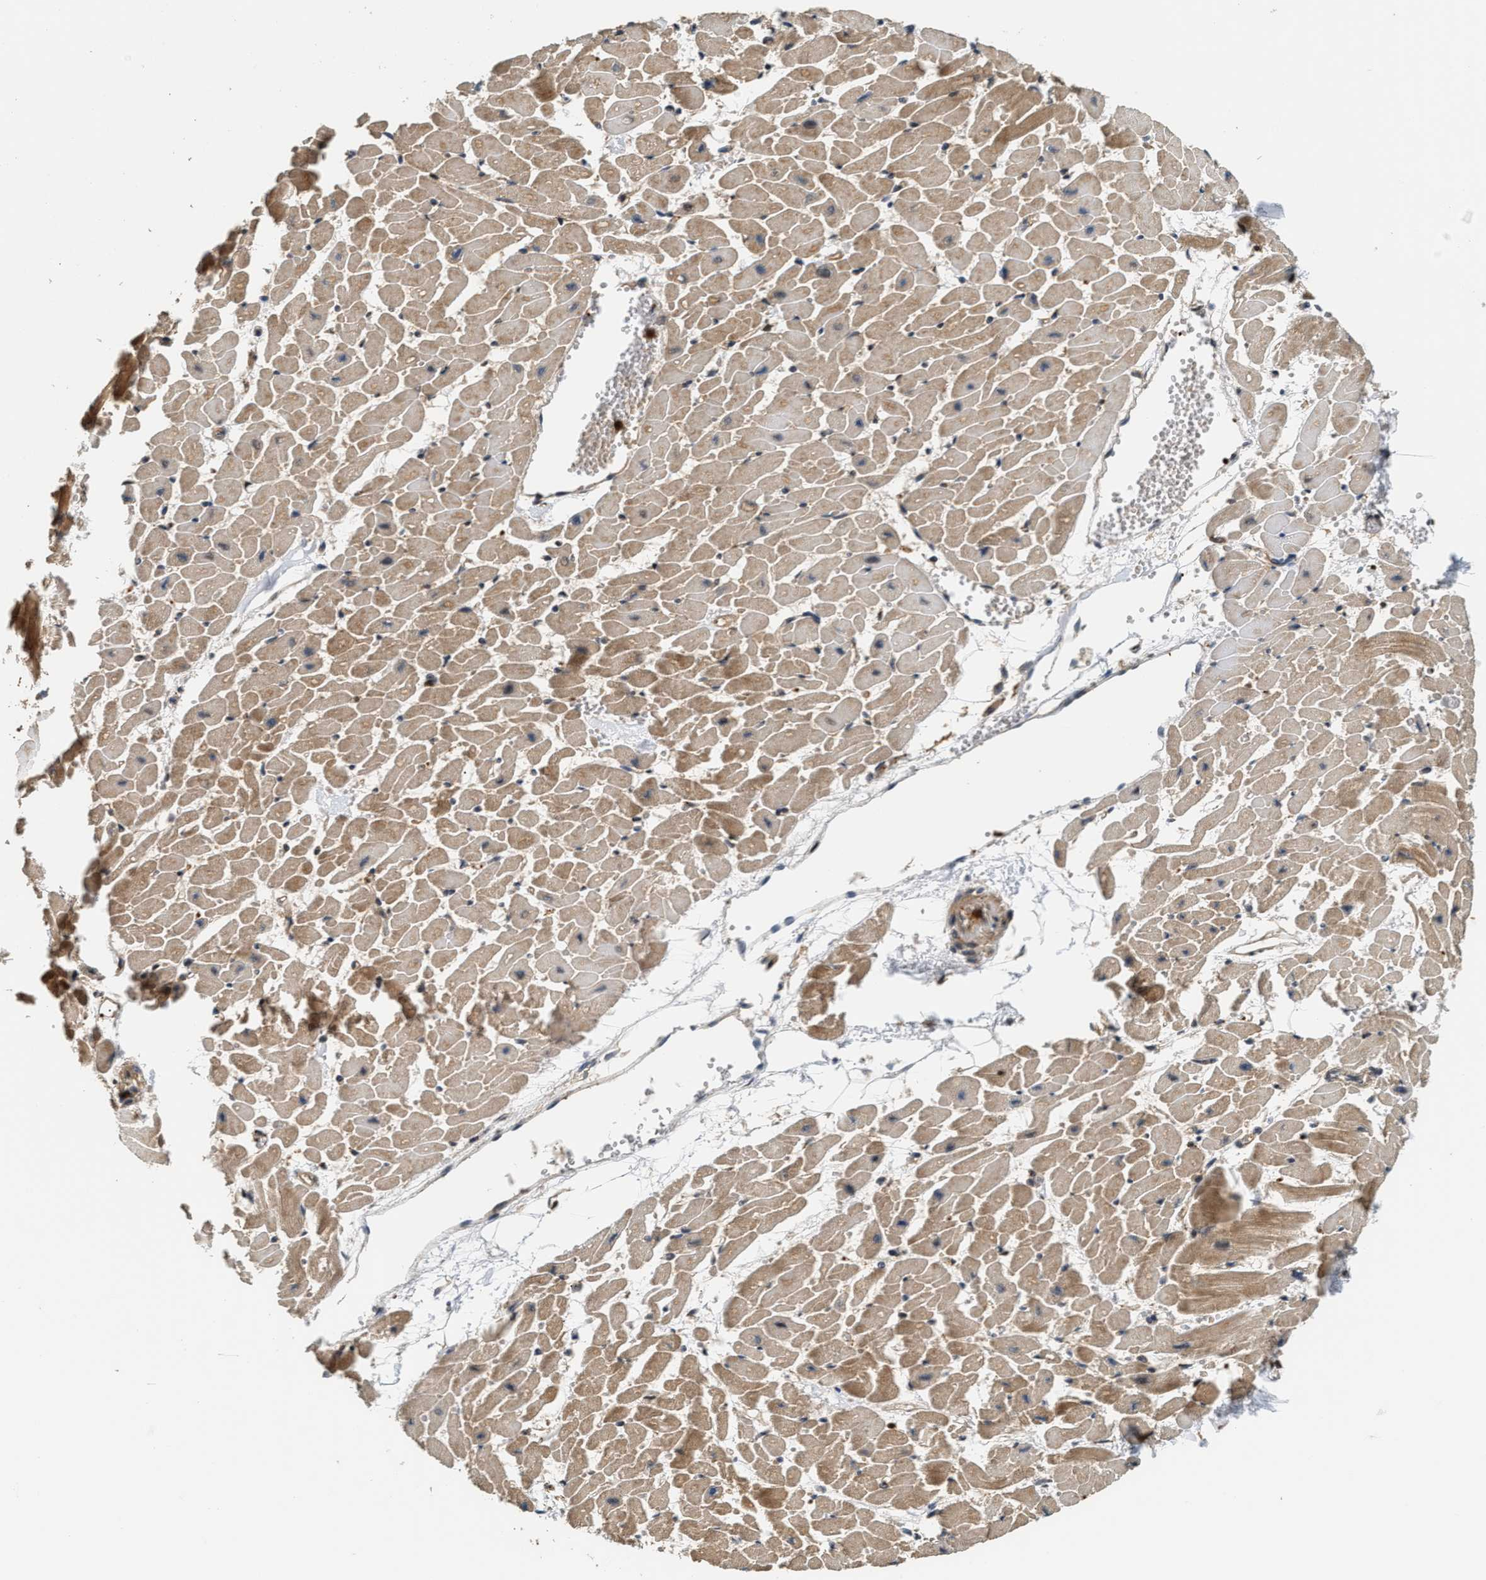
{"staining": {"intensity": "moderate", "quantity": ">75%", "location": "cytoplasmic/membranous"}, "tissue": "heart muscle", "cell_type": "Cardiomyocytes", "image_type": "normal", "snomed": [{"axis": "morphology", "description": "Normal tissue, NOS"}, {"axis": "topography", "description": "Heart"}], "caption": "A medium amount of moderate cytoplasmic/membranous positivity is present in about >75% of cardiomyocytes in normal heart muscle.", "gene": "SNX5", "patient": {"sex": "female", "age": 19}}